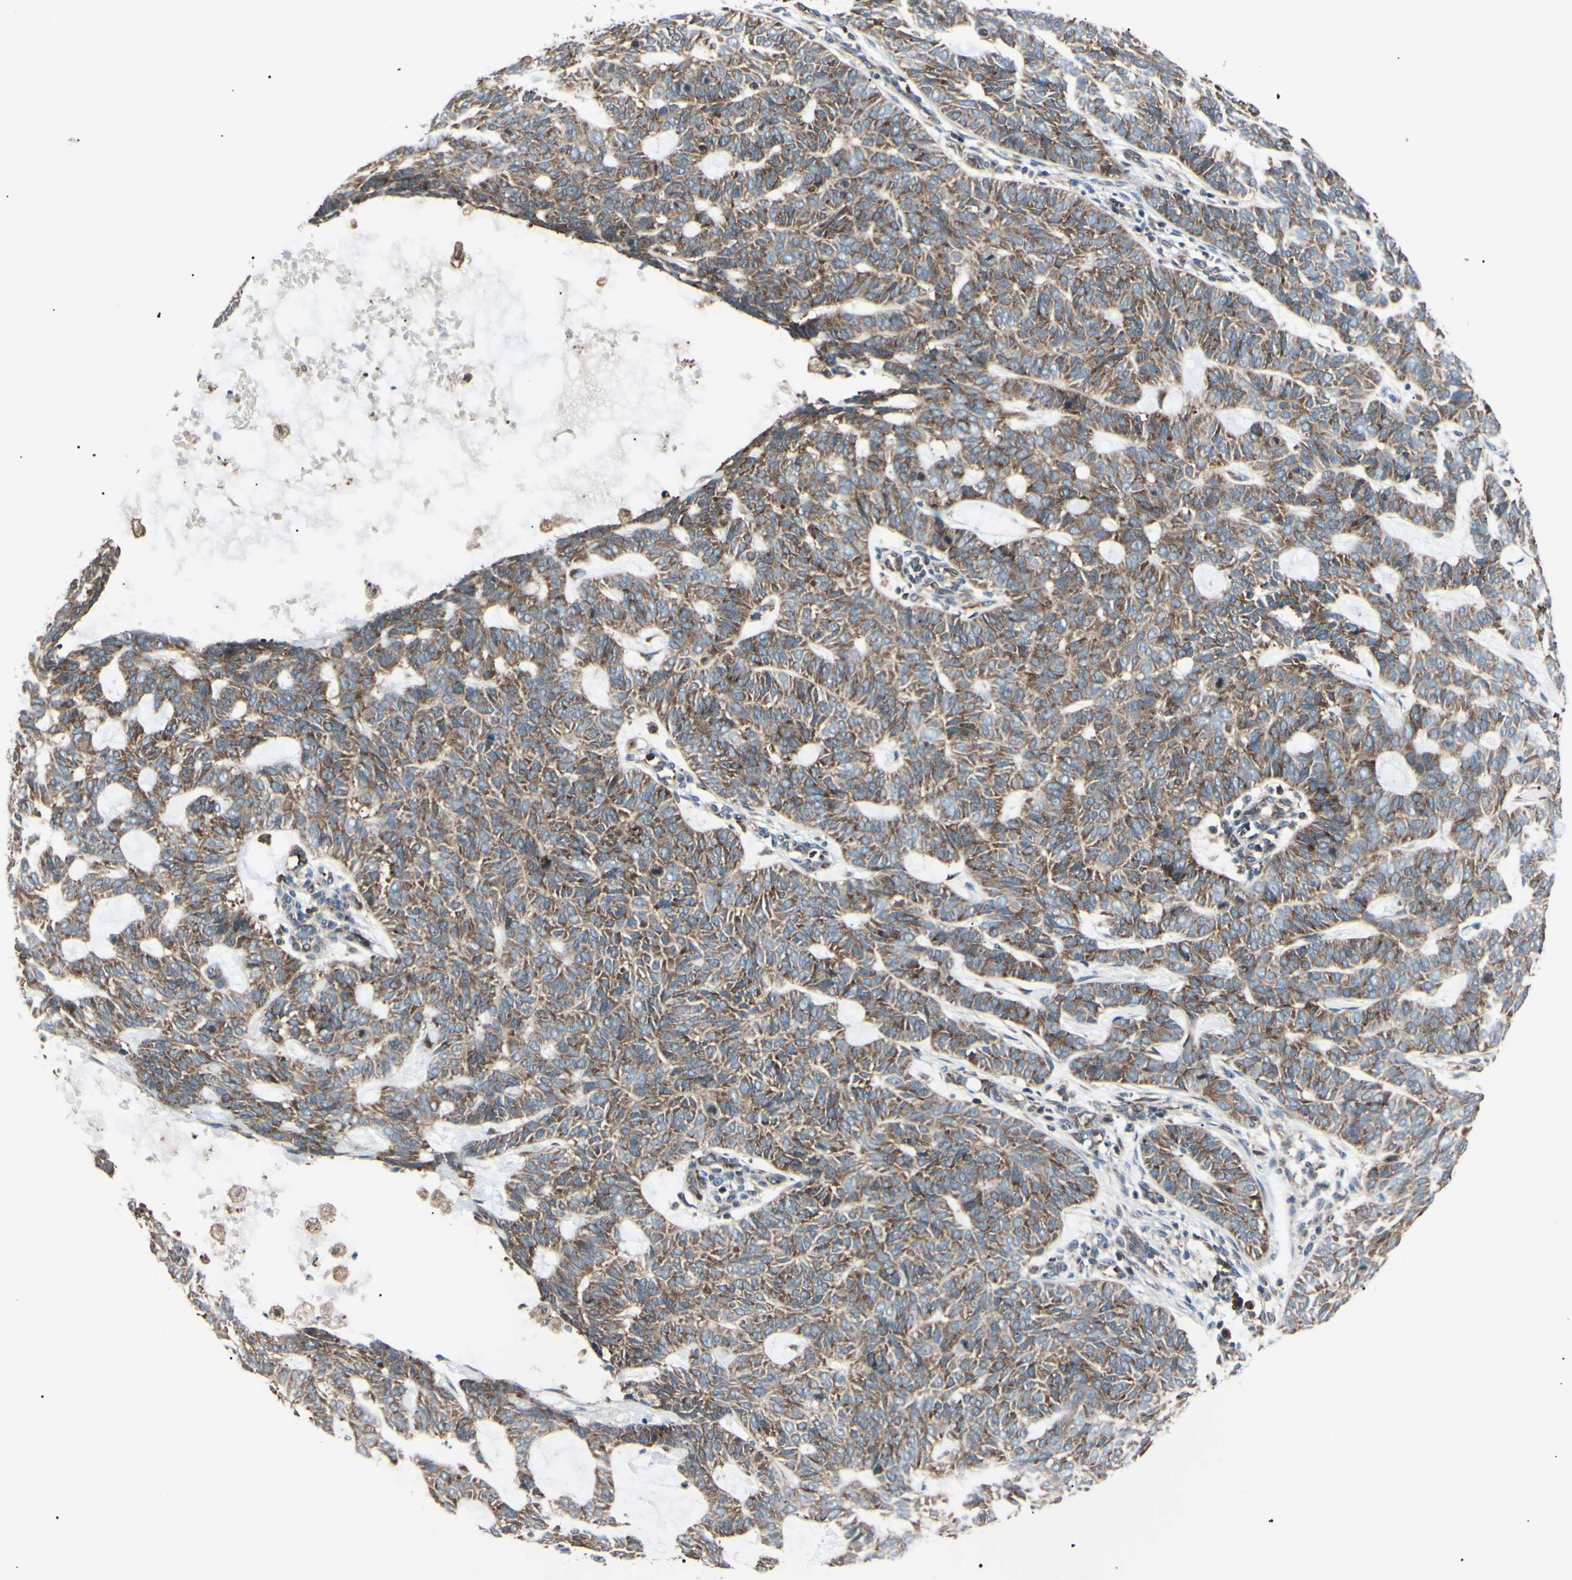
{"staining": {"intensity": "moderate", "quantity": ">75%", "location": "cytoplasmic/membranous"}, "tissue": "skin cancer", "cell_type": "Tumor cells", "image_type": "cancer", "snomed": [{"axis": "morphology", "description": "Basal cell carcinoma"}, {"axis": "topography", "description": "Skin"}], "caption": "Immunohistochemistry of skin basal cell carcinoma displays medium levels of moderate cytoplasmic/membranous expression in about >75% of tumor cells.", "gene": "MAPRE1", "patient": {"sex": "male", "age": 87}}